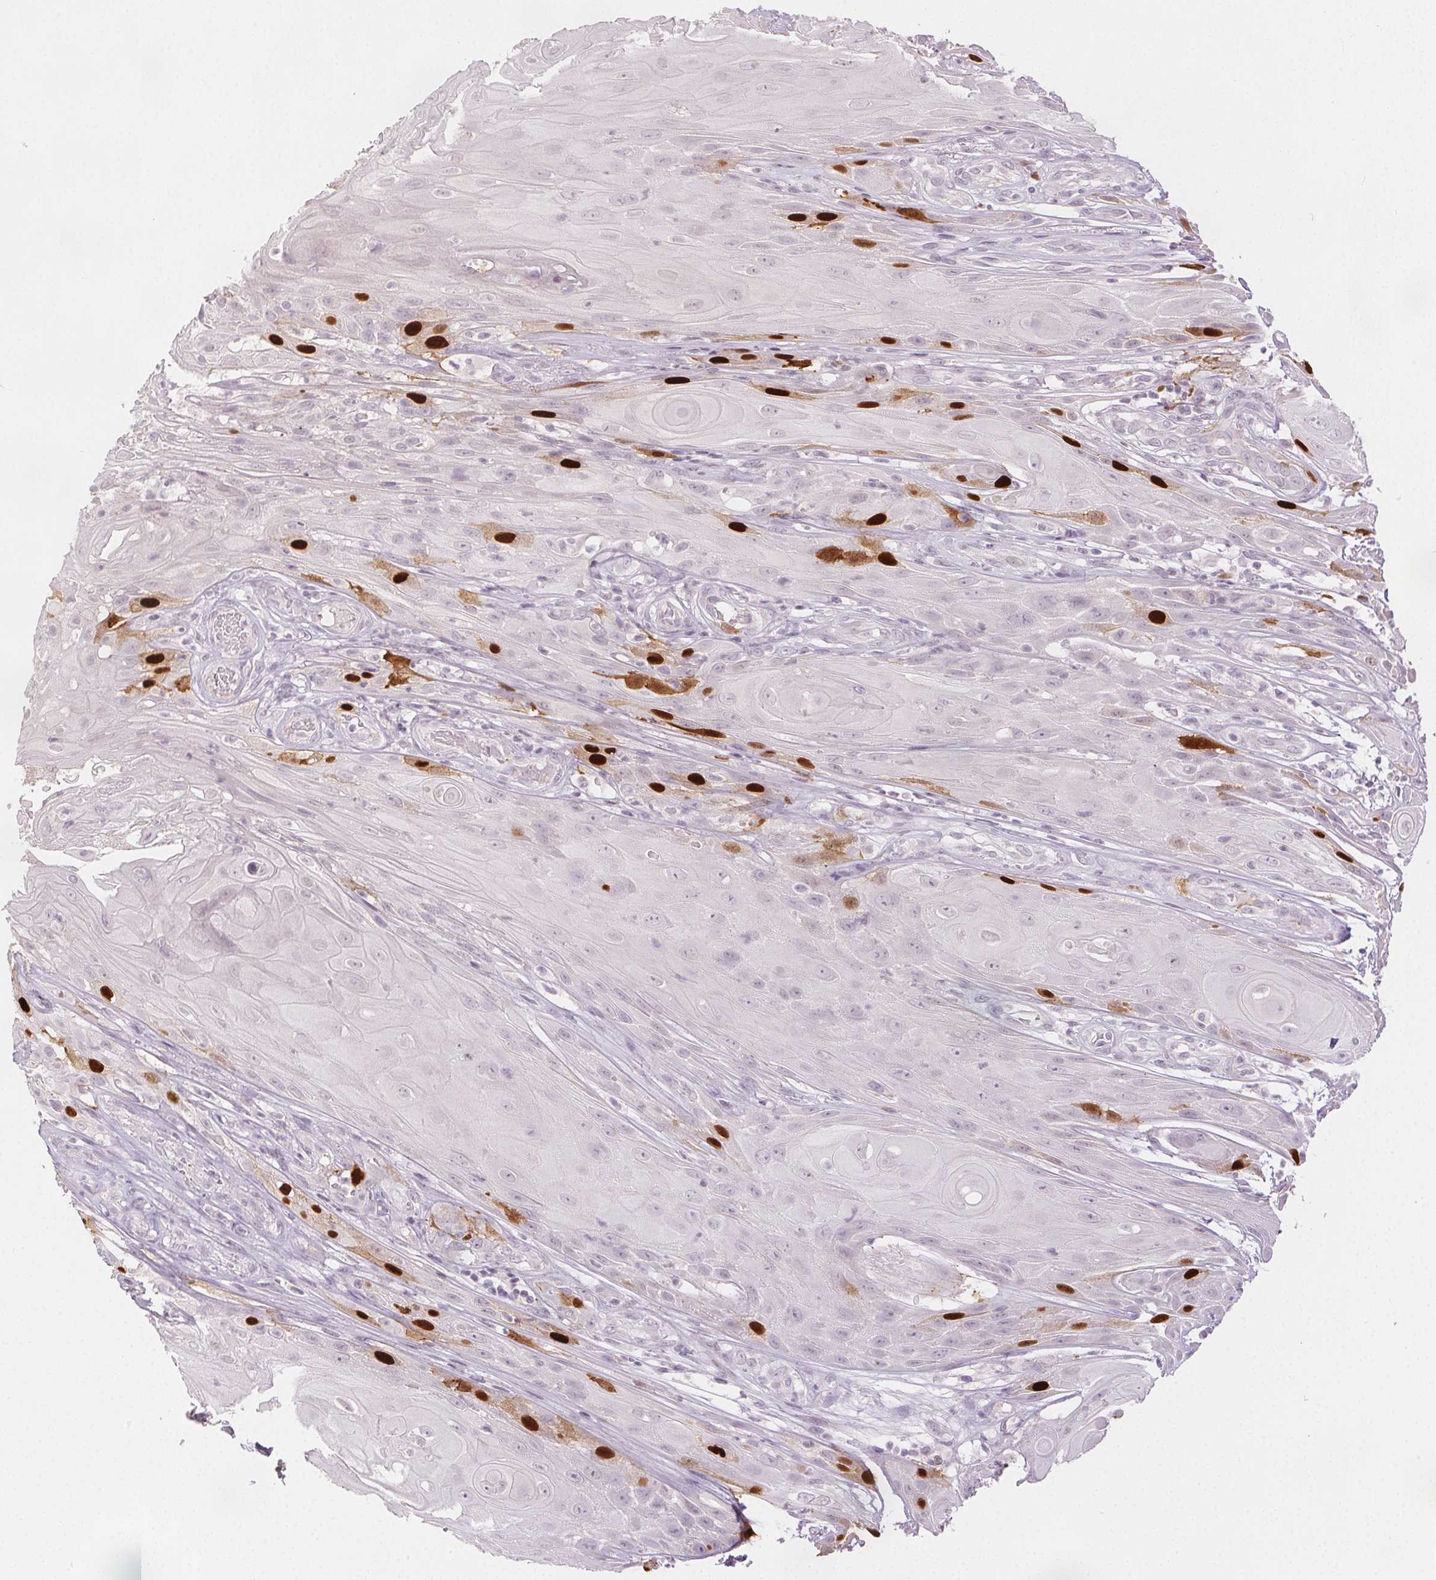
{"staining": {"intensity": "strong", "quantity": "<25%", "location": "nuclear"}, "tissue": "skin cancer", "cell_type": "Tumor cells", "image_type": "cancer", "snomed": [{"axis": "morphology", "description": "Squamous cell carcinoma, NOS"}, {"axis": "topography", "description": "Skin"}], "caption": "Protein expression analysis of skin cancer exhibits strong nuclear expression in approximately <25% of tumor cells. Nuclei are stained in blue.", "gene": "ANLN", "patient": {"sex": "male", "age": 62}}